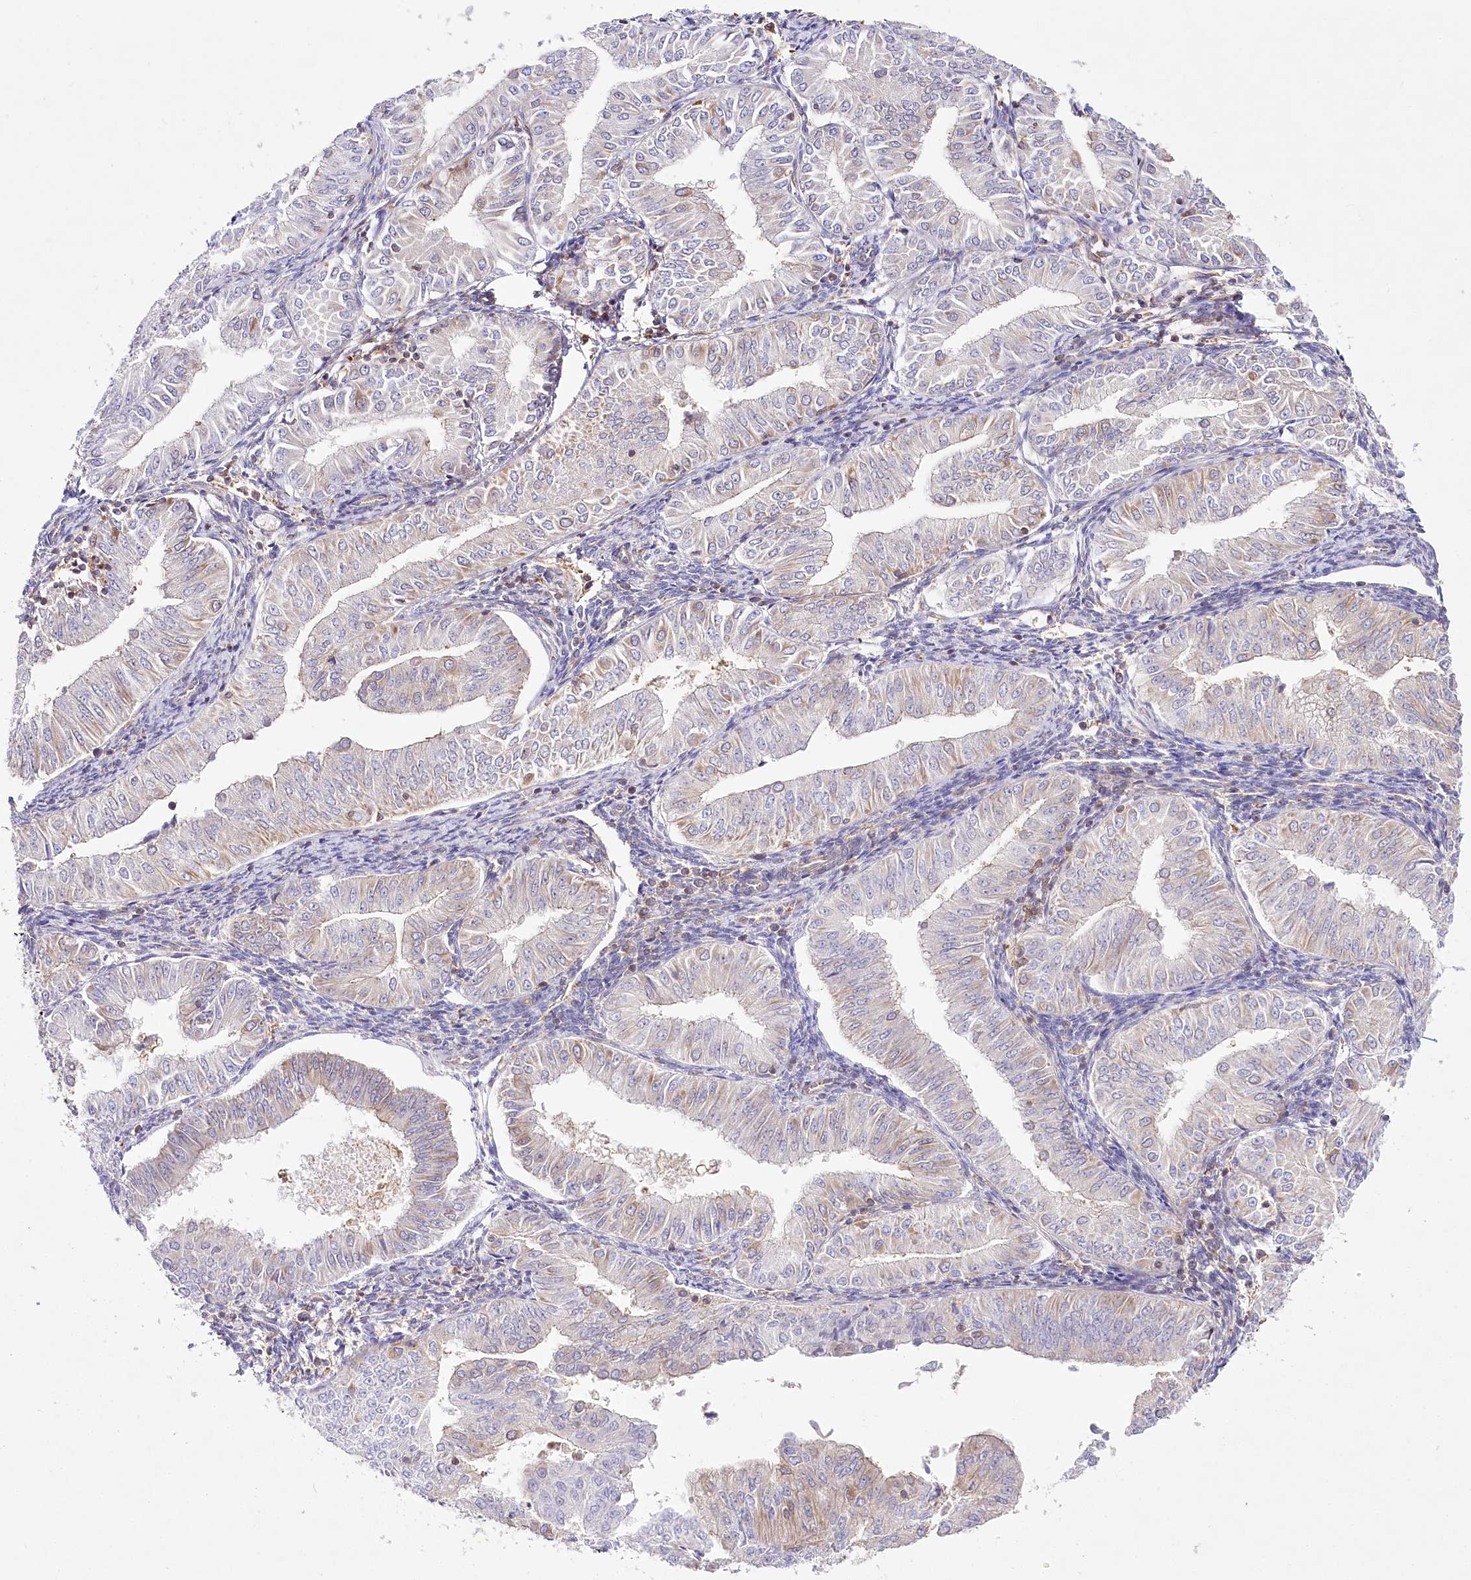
{"staining": {"intensity": "weak", "quantity": "<25%", "location": "cytoplasmic/membranous"}, "tissue": "endometrial cancer", "cell_type": "Tumor cells", "image_type": "cancer", "snomed": [{"axis": "morphology", "description": "Normal tissue, NOS"}, {"axis": "morphology", "description": "Adenocarcinoma, NOS"}, {"axis": "topography", "description": "Endometrium"}], "caption": "The immunohistochemistry histopathology image has no significant positivity in tumor cells of adenocarcinoma (endometrial) tissue.", "gene": "ABRAXAS2", "patient": {"sex": "female", "age": 53}}